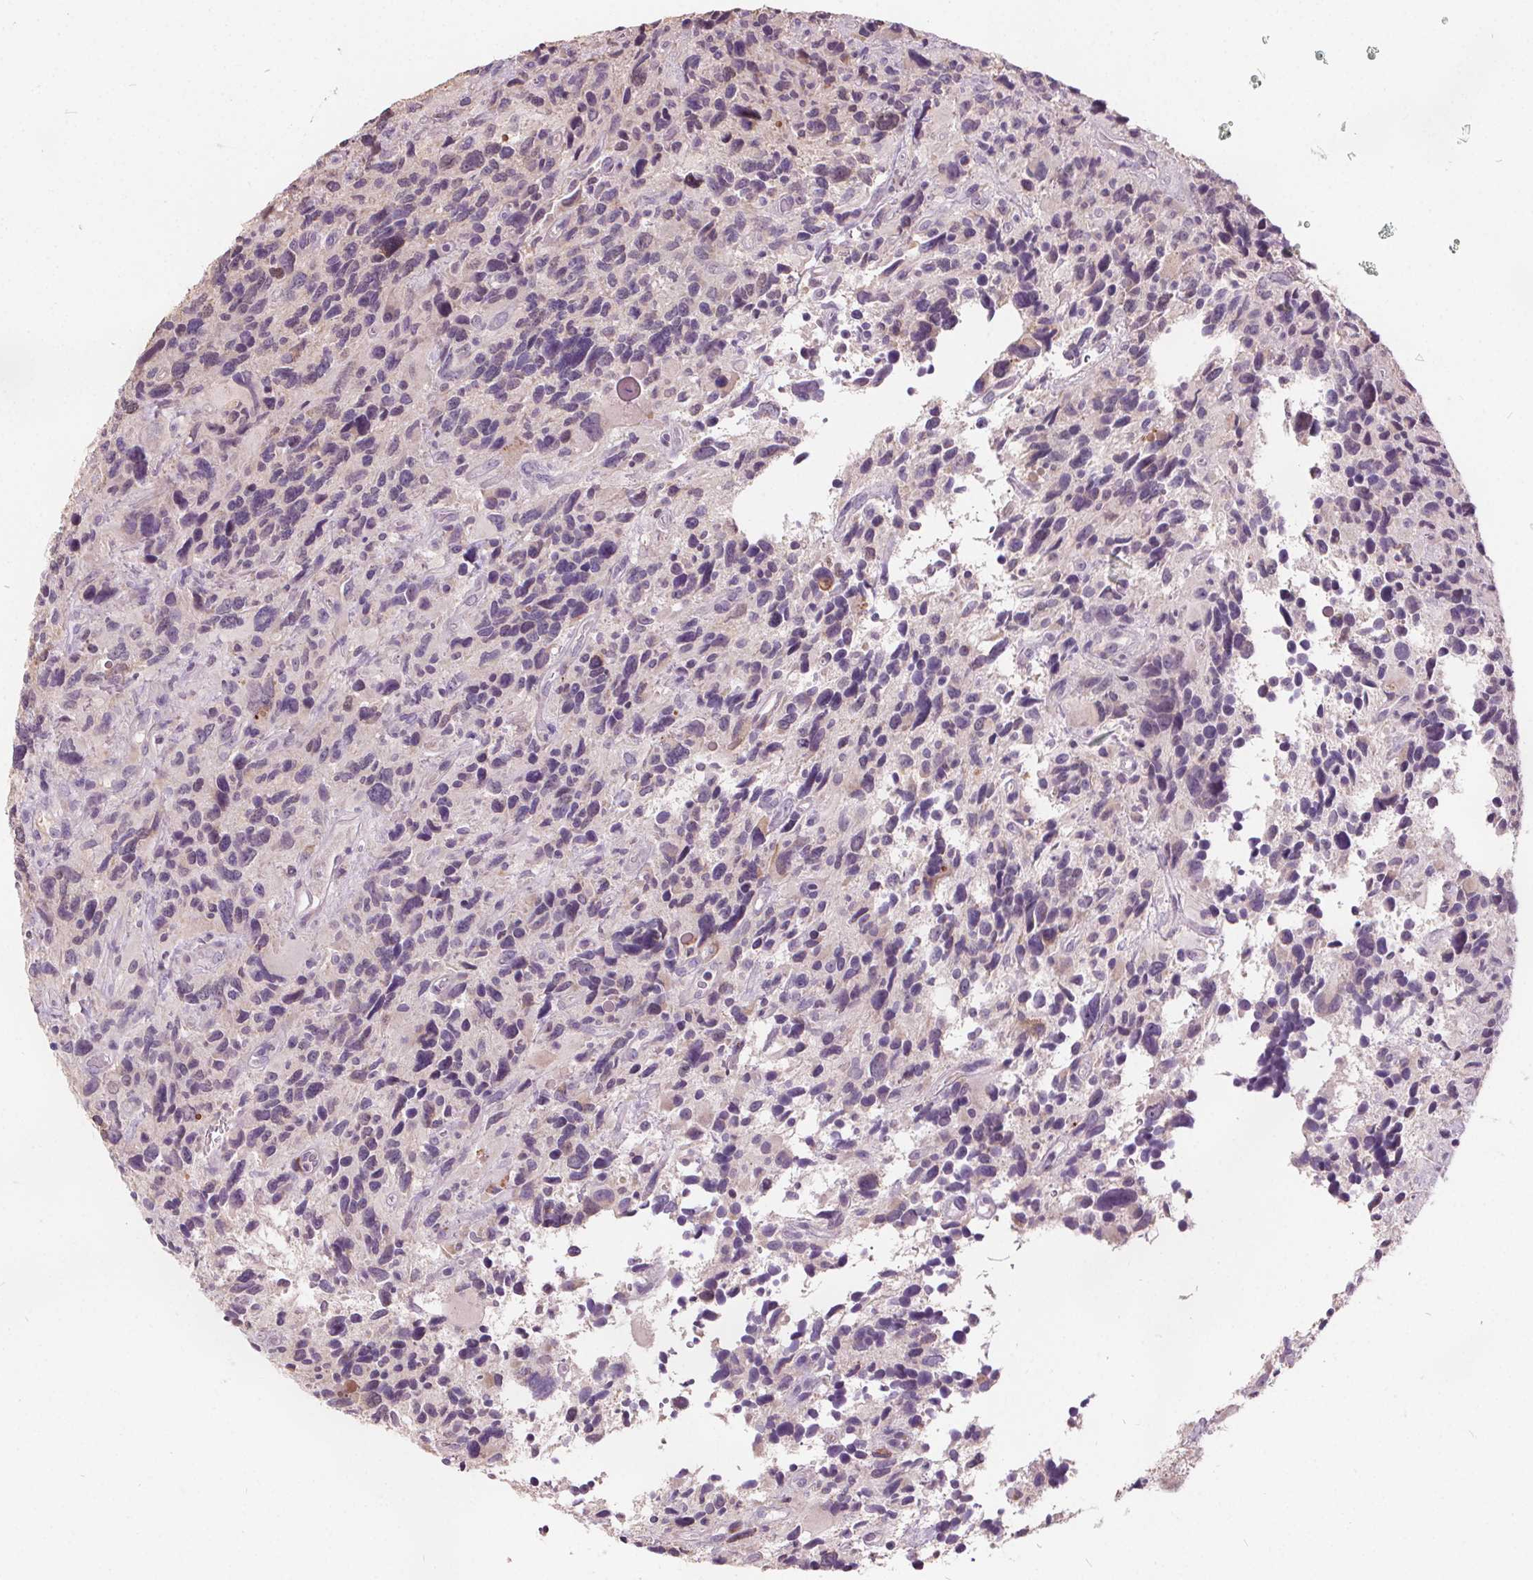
{"staining": {"intensity": "negative", "quantity": "none", "location": "none"}, "tissue": "glioma", "cell_type": "Tumor cells", "image_type": "cancer", "snomed": [{"axis": "morphology", "description": "Glioma, malignant, High grade"}, {"axis": "topography", "description": "Brain"}], "caption": "The histopathology image demonstrates no significant positivity in tumor cells of glioma.", "gene": "ACOX2", "patient": {"sex": "male", "age": 46}}